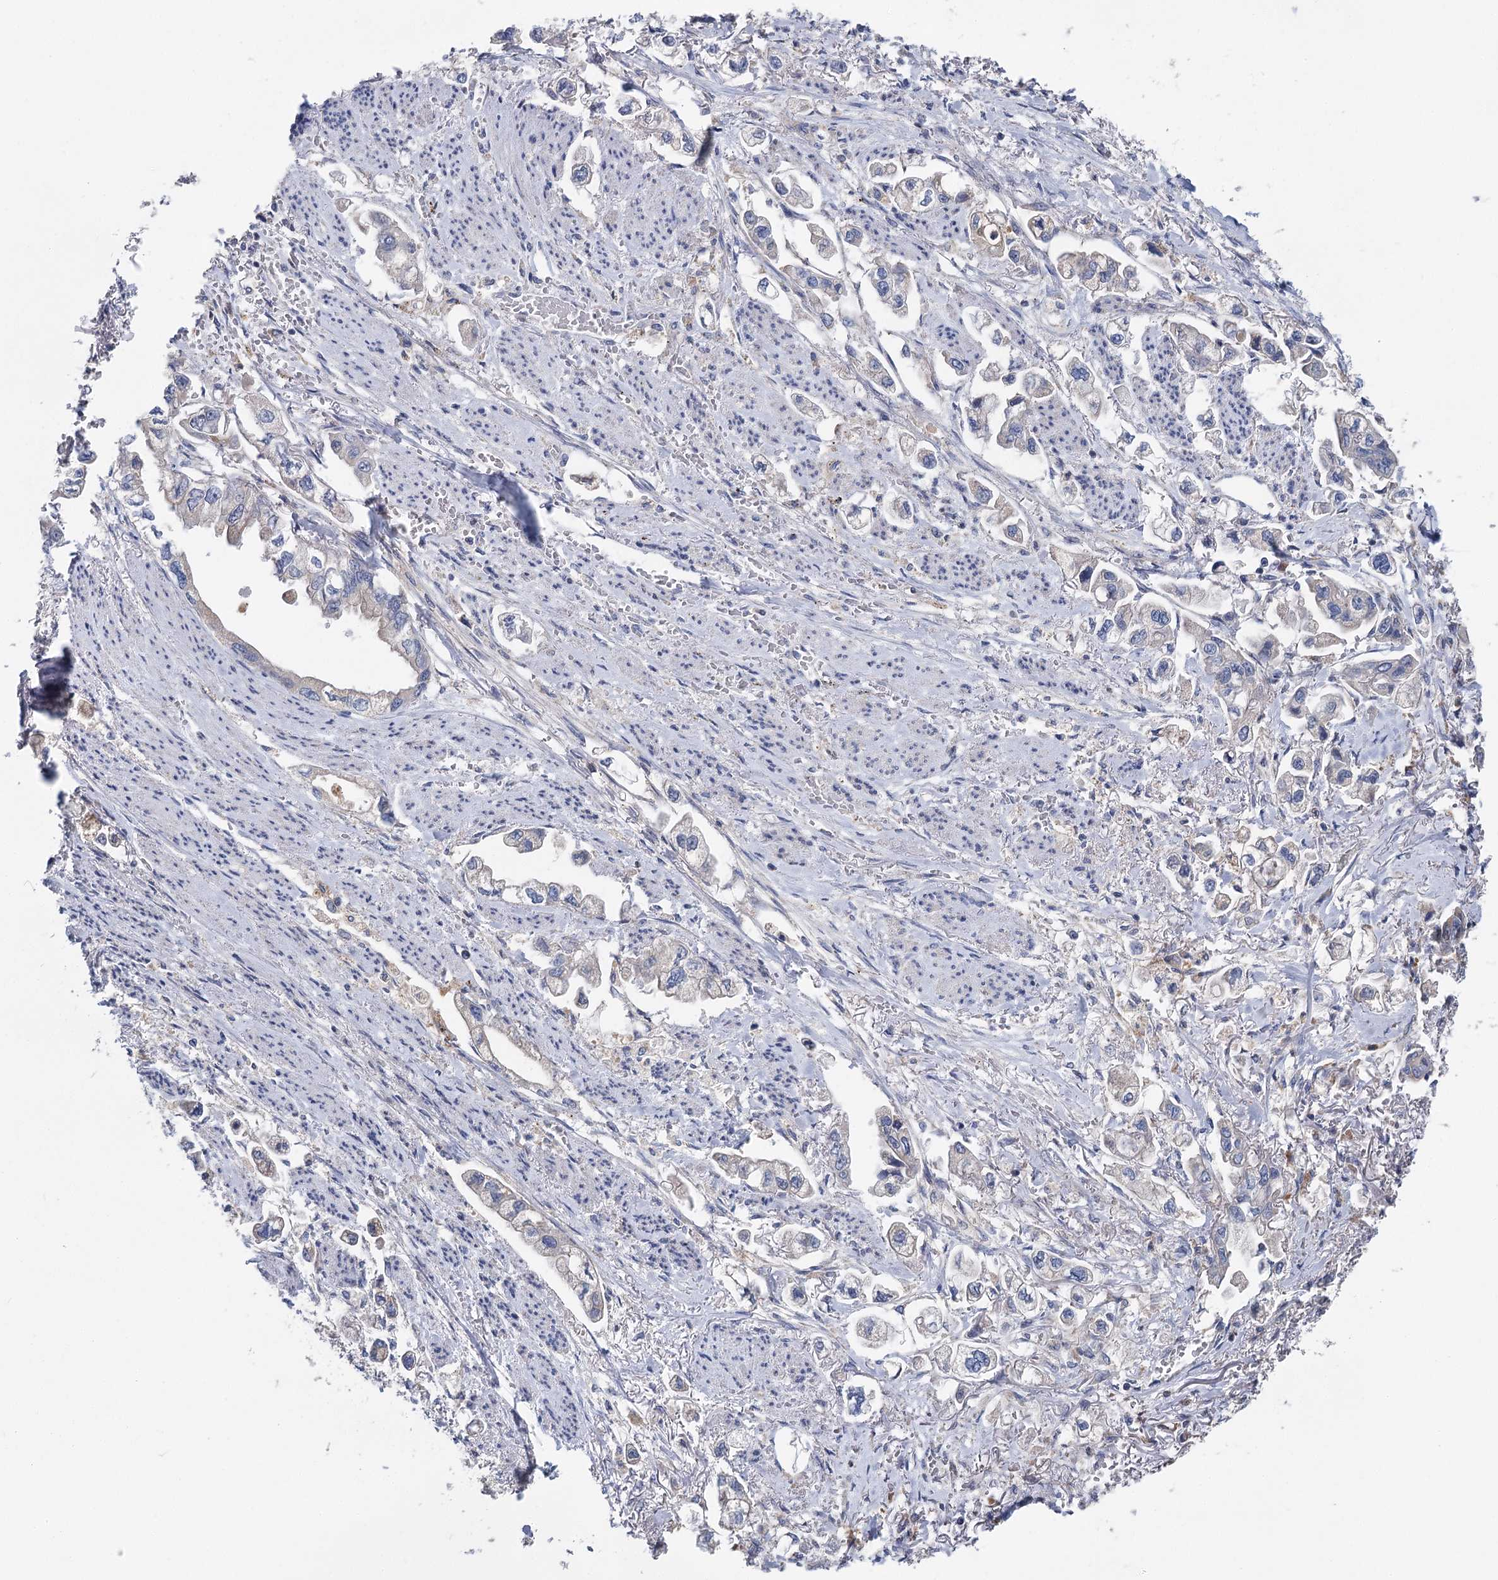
{"staining": {"intensity": "negative", "quantity": "none", "location": "none"}, "tissue": "stomach cancer", "cell_type": "Tumor cells", "image_type": "cancer", "snomed": [{"axis": "morphology", "description": "Adenocarcinoma, NOS"}, {"axis": "topography", "description": "Stomach"}], "caption": "A high-resolution image shows IHC staining of adenocarcinoma (stomach), which displays no significant staining in tumor cells.", "gene": "ANKRD16", "patient": {"sex": "male", "age": 62}}